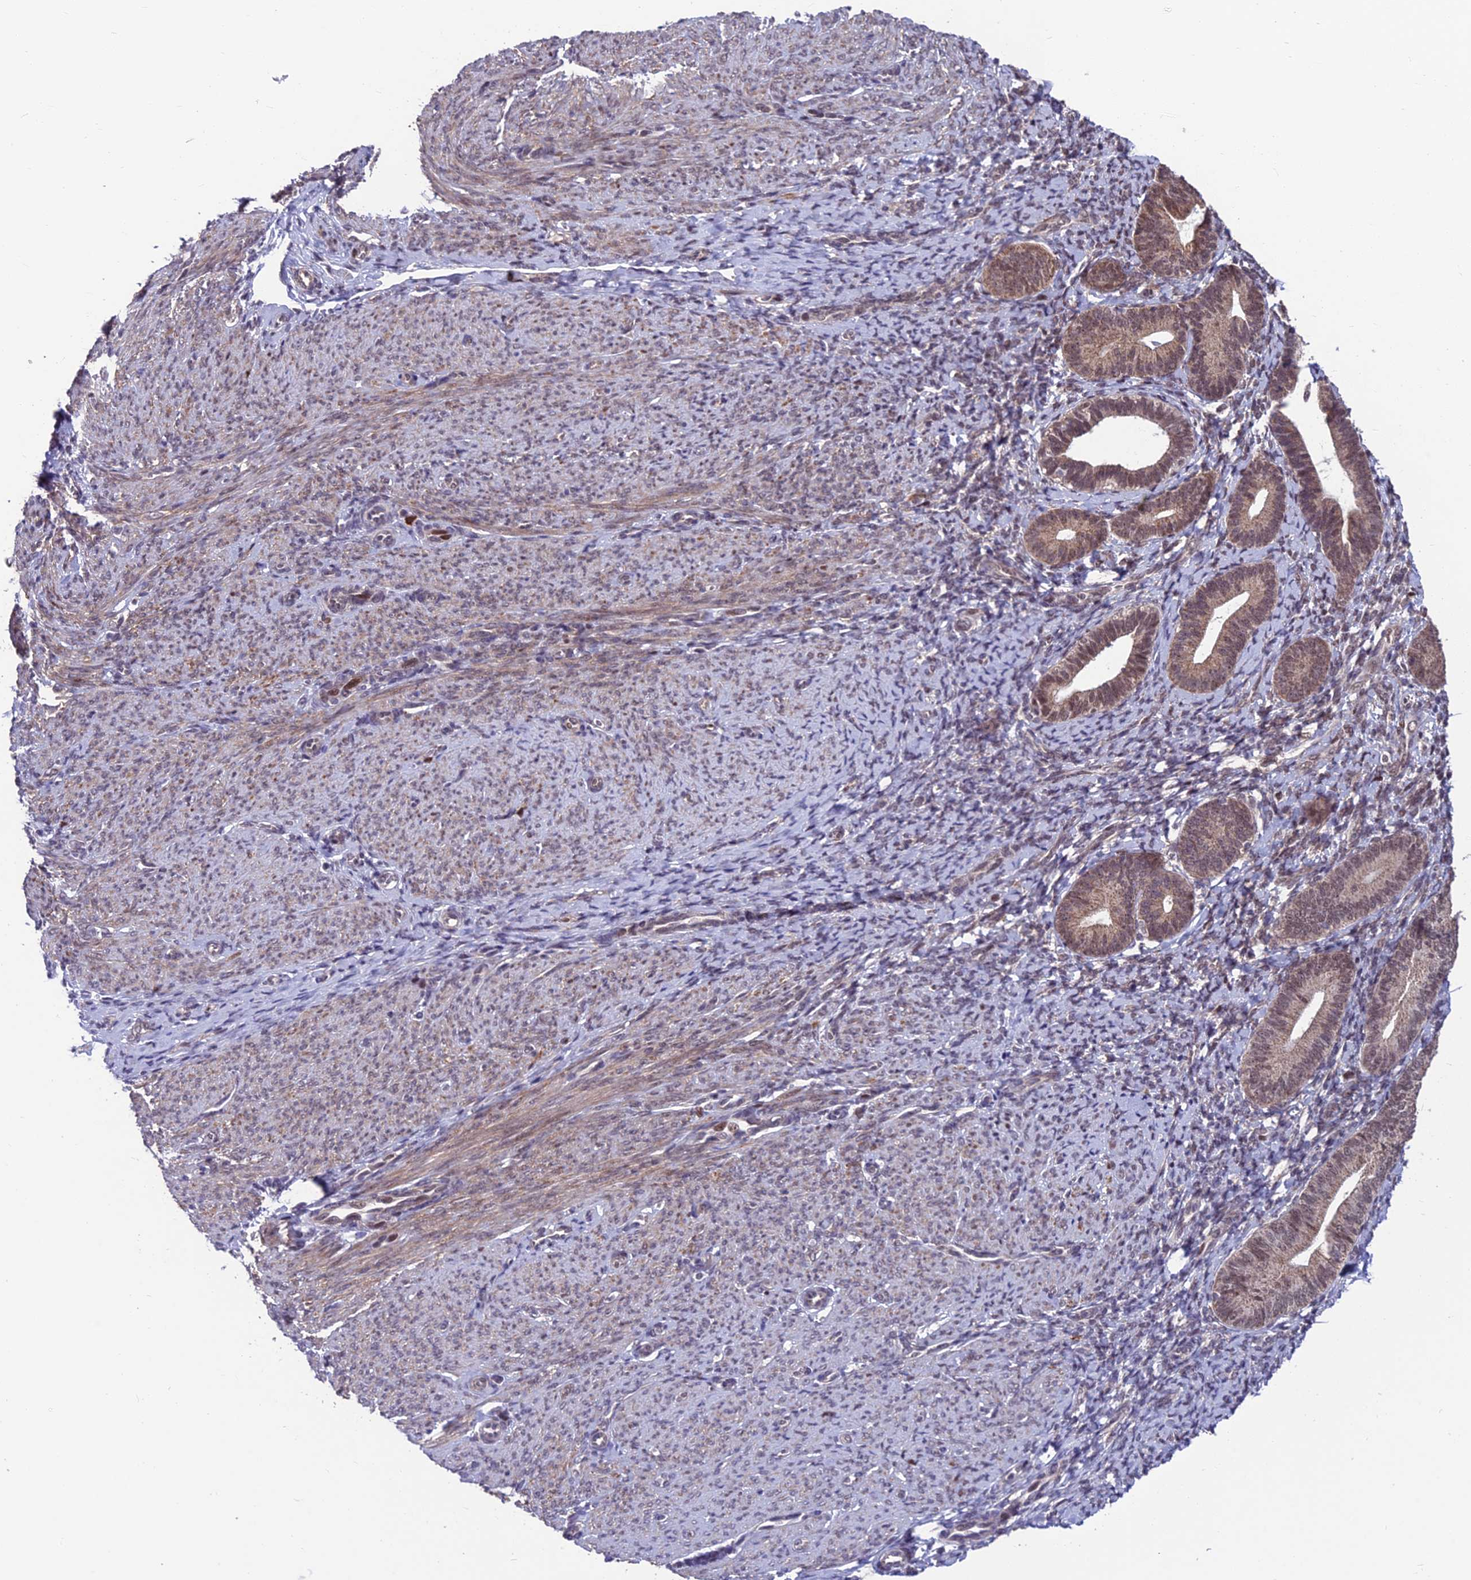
{"staining": {"intensity": "moderate", "quantity": "<25%", "location": "nuclear"}, "tissue": "endometrium", "cell_type": "Cells in endometrial stroma", "image_type": "normal", "snomed": [{"axis": "morphology", "description": "Normal tissue, NOS"}, {"axis": "topography", "description": "Endometrium"}], "caption": "Endometrium stained for a protein (brown) exhibits moderate nuclear positive positivity in approximately <25% of cells in endometrial stroma.", "gene": "KIAA1191", "patient": {"sex": "female", "age": 65}}